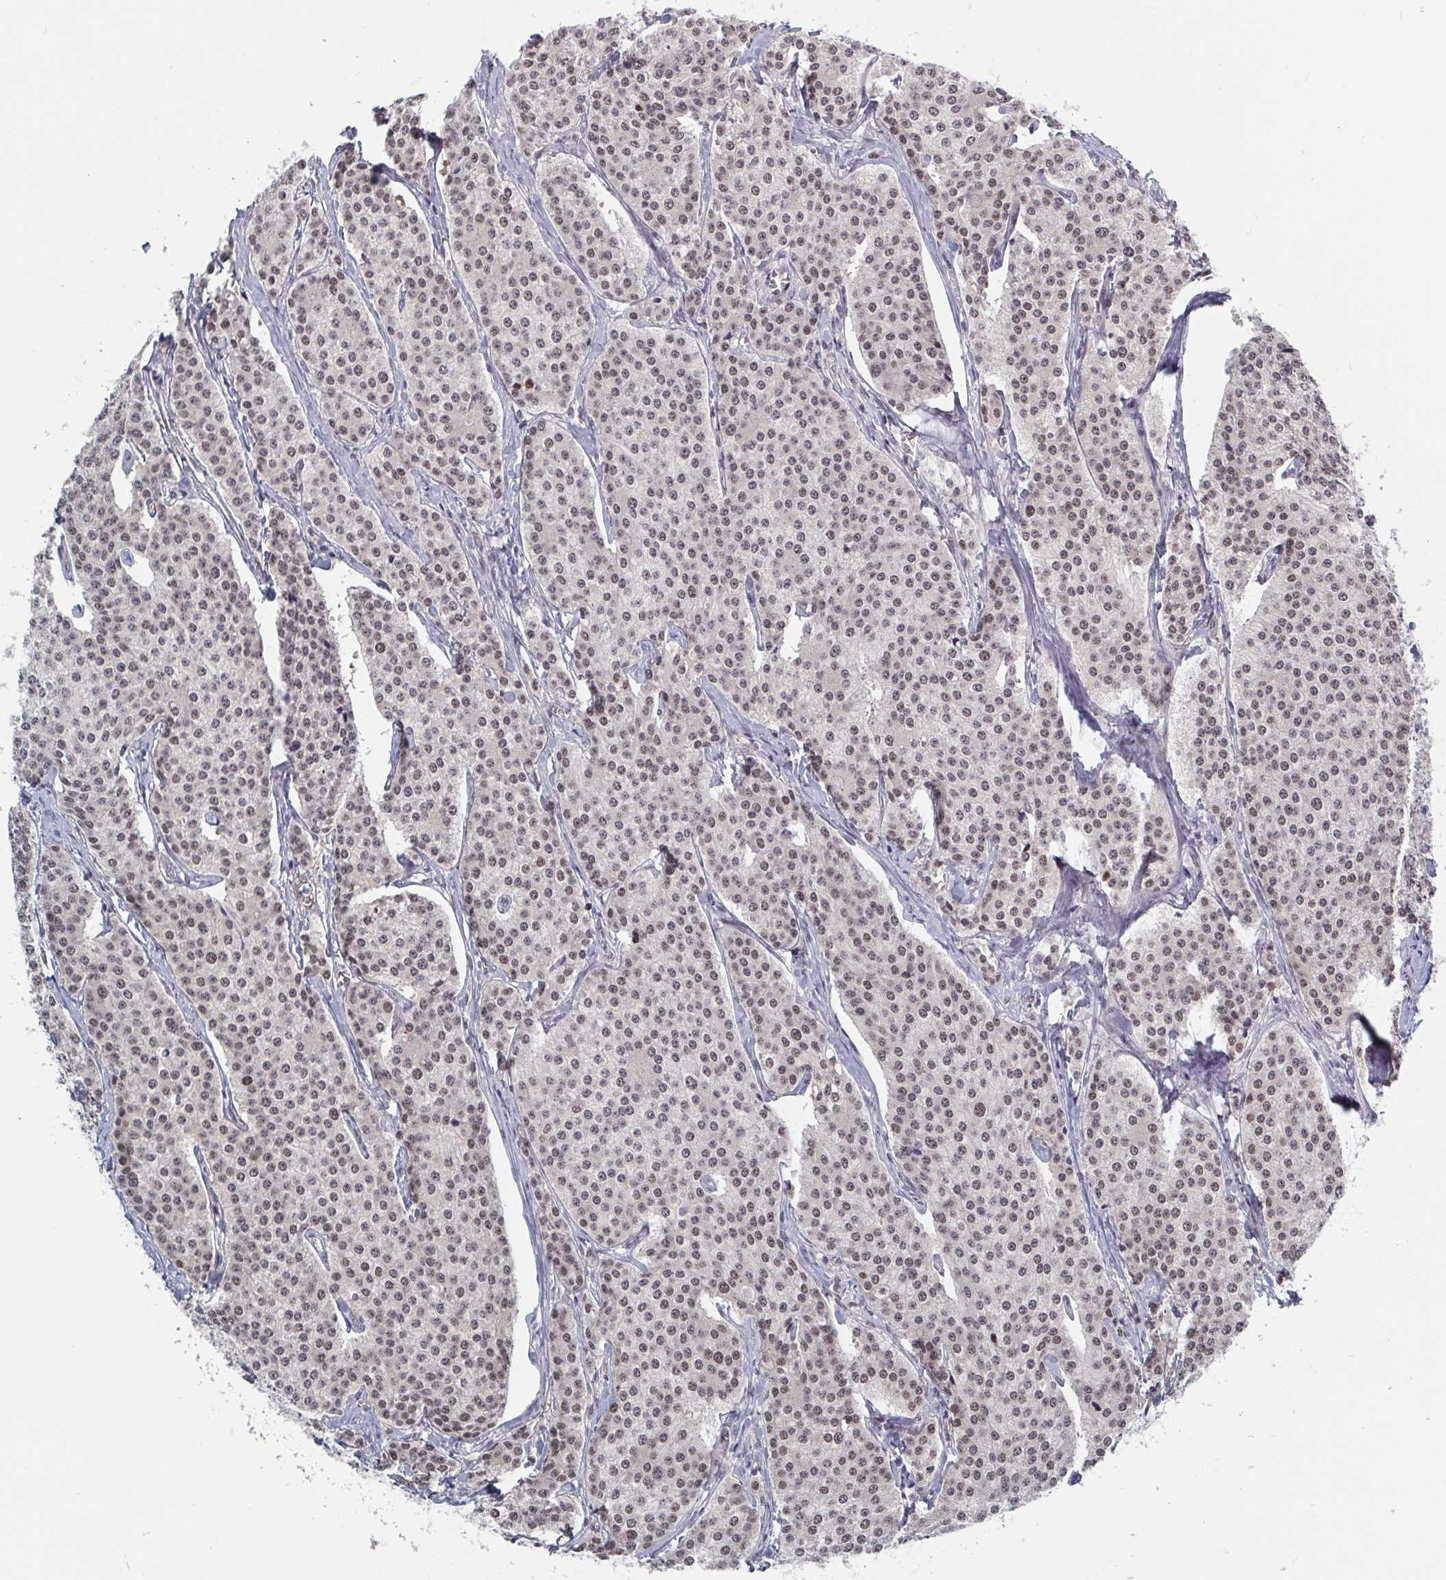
{"staining": {"intensity": "moderate", "quantity": ">75%", "location": "nuclear"}, "tissue": "carcinoid", "cell_type": "Tumor cells", "image_type": "cancer", "snomed": [{"axis": "morphology", "description": "Carcinoid, malignant, NOS"}, {"axis": "topography", "description": "Small intestine"}], "caption": "Protein expression analysis of human malignant carcinoid reveals moderate nuclear staining in about >75% of tumor cells.", "gene": "BCL7B", "patient": {"sex": "female", "age": 64}}